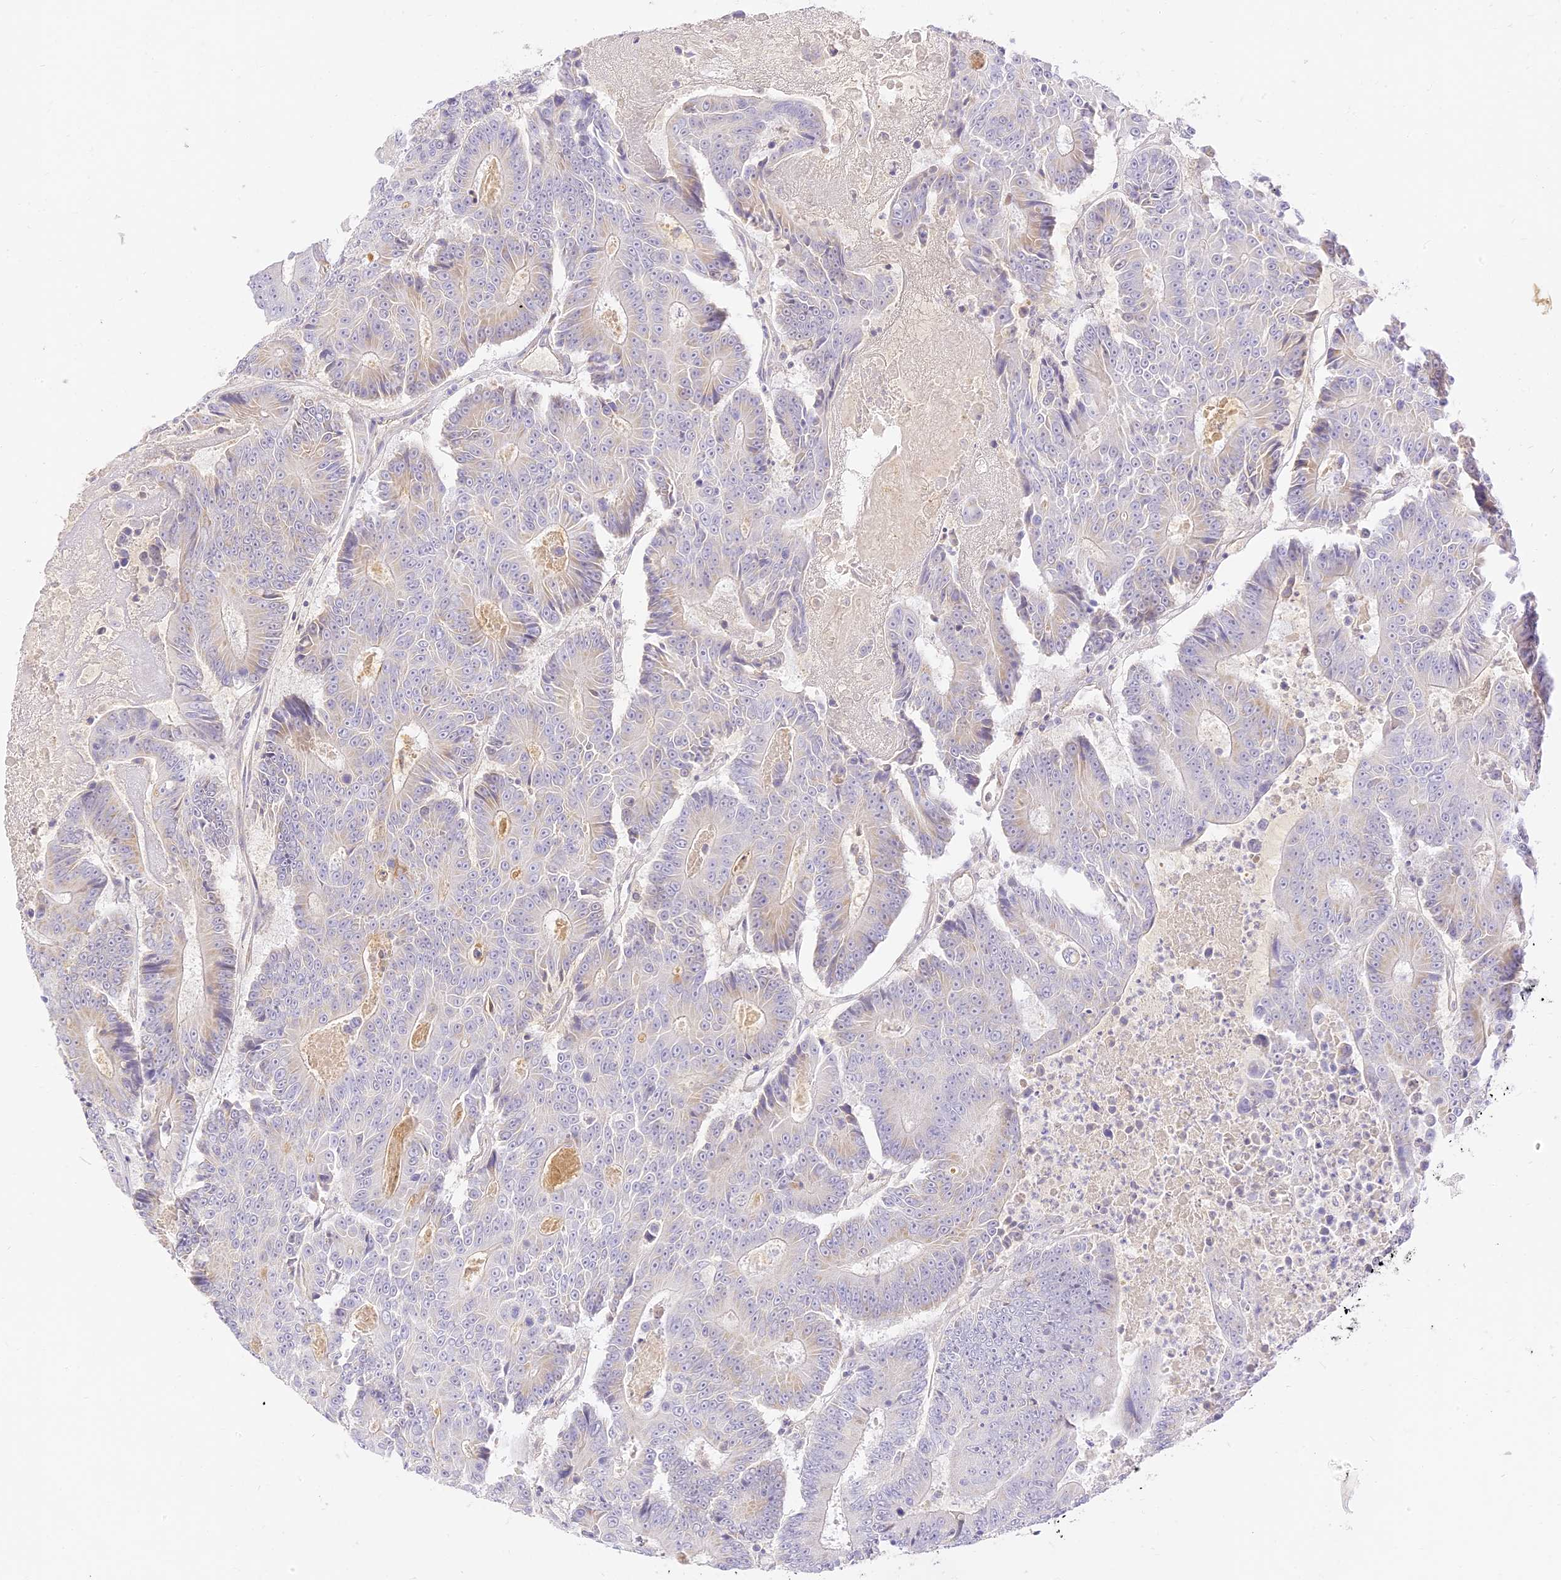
{"staining": {"intensity": "negative", "quantity": "none", "location": "none"}, "tissue": "colorectal cancer", "cell_type": "Tumor cells", "image_type": "cancer", "snomed": [{"axis": "morphology", "description": "Adenocarcinoma, NOS"}, {"axis": "topography", "description": "Colon"}], "caption": "IHC histopathology image of neoplastic tissue: human adenocarcinoma (colorectal) stained with DAB exhibits no significant protein staining in tumor cells. (Stains: DAB immunohistochemistry (IHC) with hematoxylin counter stain, Microscopy: brightfield microscopy at high magnification).", "gene": "LRRC15", "patient": {"sex": "male", "age": 83}}